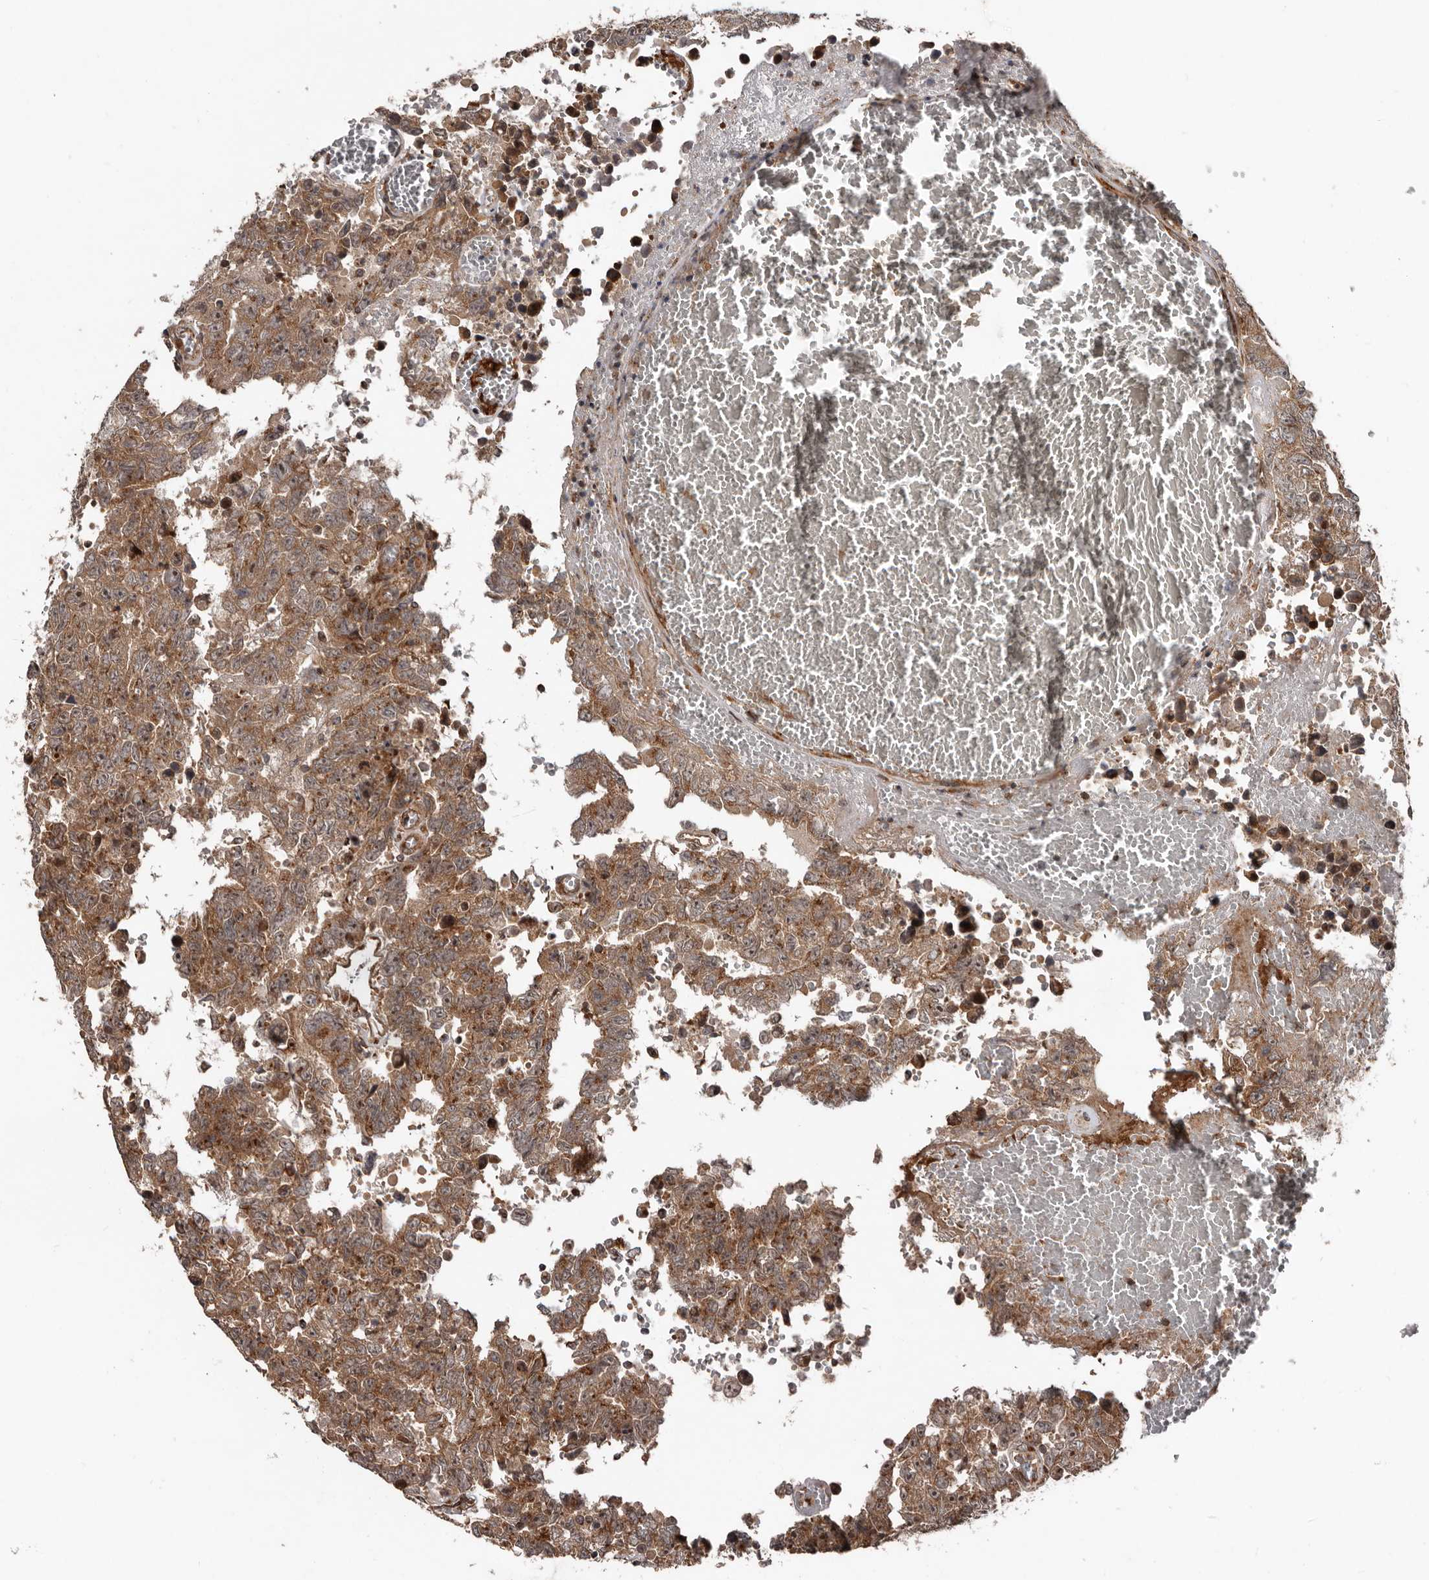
{"staining": {"intensity": "moderate", "quantity": ">75%", "location": "cytoplasmic/membranous,nuclear"}, "tissue": "testis cancer", "cell_type": "Tumor cells", "image_type": "cancer", "snomed": [{"axis": "morphology", "description": "Carcinoma, Embryonal, NOS"}, {"axis": "topography", "description": "Testis"}], "caption": "Testis cancer tissue displays moderate cytoplasmic/membranous and nuclear expression in approximately >75% of tumor cells, visualized by immunohistochemistry.", "gene": "CCDC190", "patient": {"sex": "male", "age": 26}}